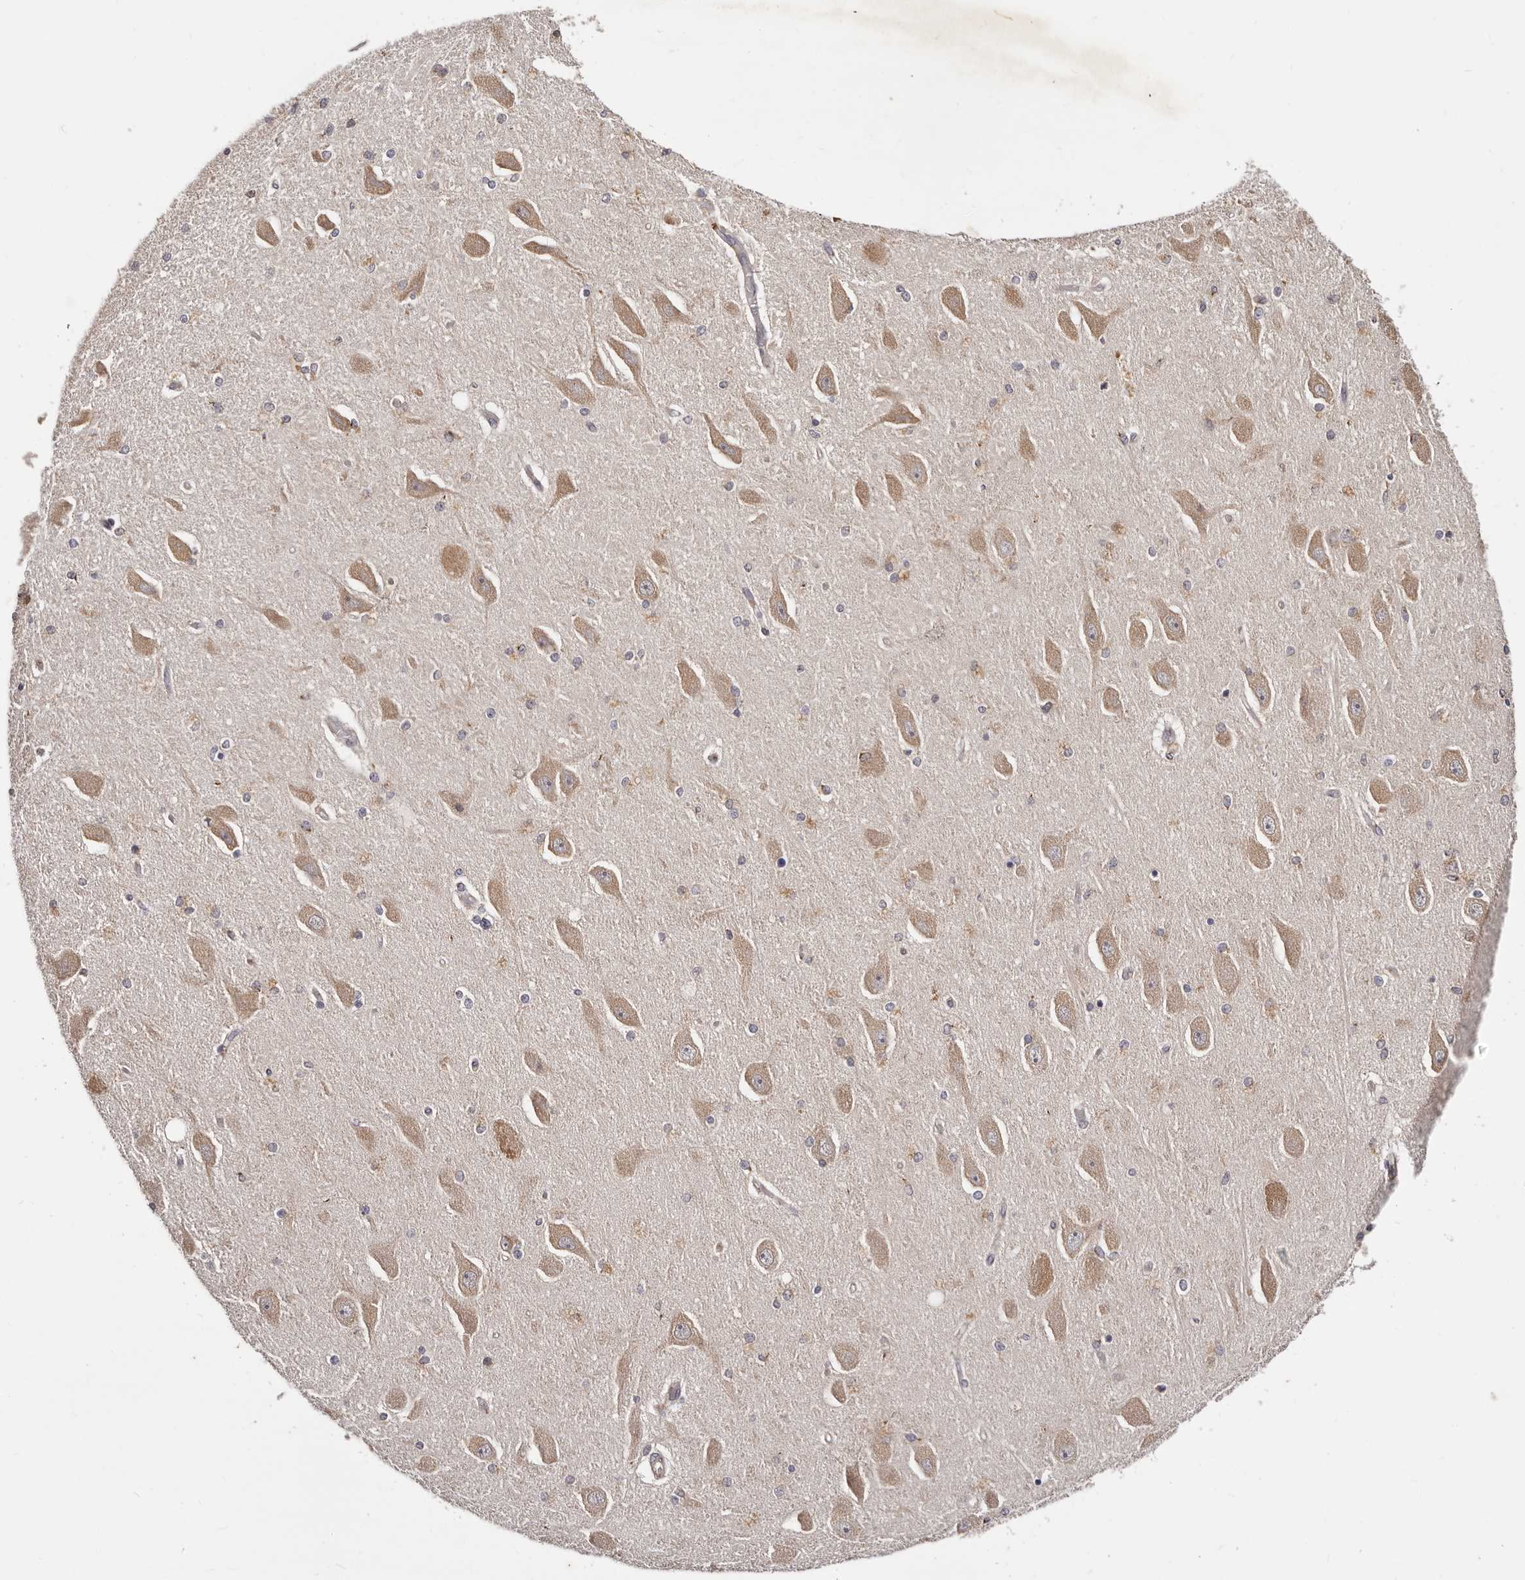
{"staining": {"intensity": "weak", "quantity": "<25%", "location": "cytoplasmic/membranous"}, "tissue": "hippocampus", "cell_type": "Glial cells", "image_type": "normal", "snomed": [{"axis": "morphology", "description": "Normal tissue, NOS"}, {"axis": "topography", "description": "Hippocampus"}], "caption": "Glial cells are negative for protein expression in benign human hippocampus. (DAB IHC, high magnification).", "gene": "DACT2", "patient": {"sex": "female", "age": 54}}